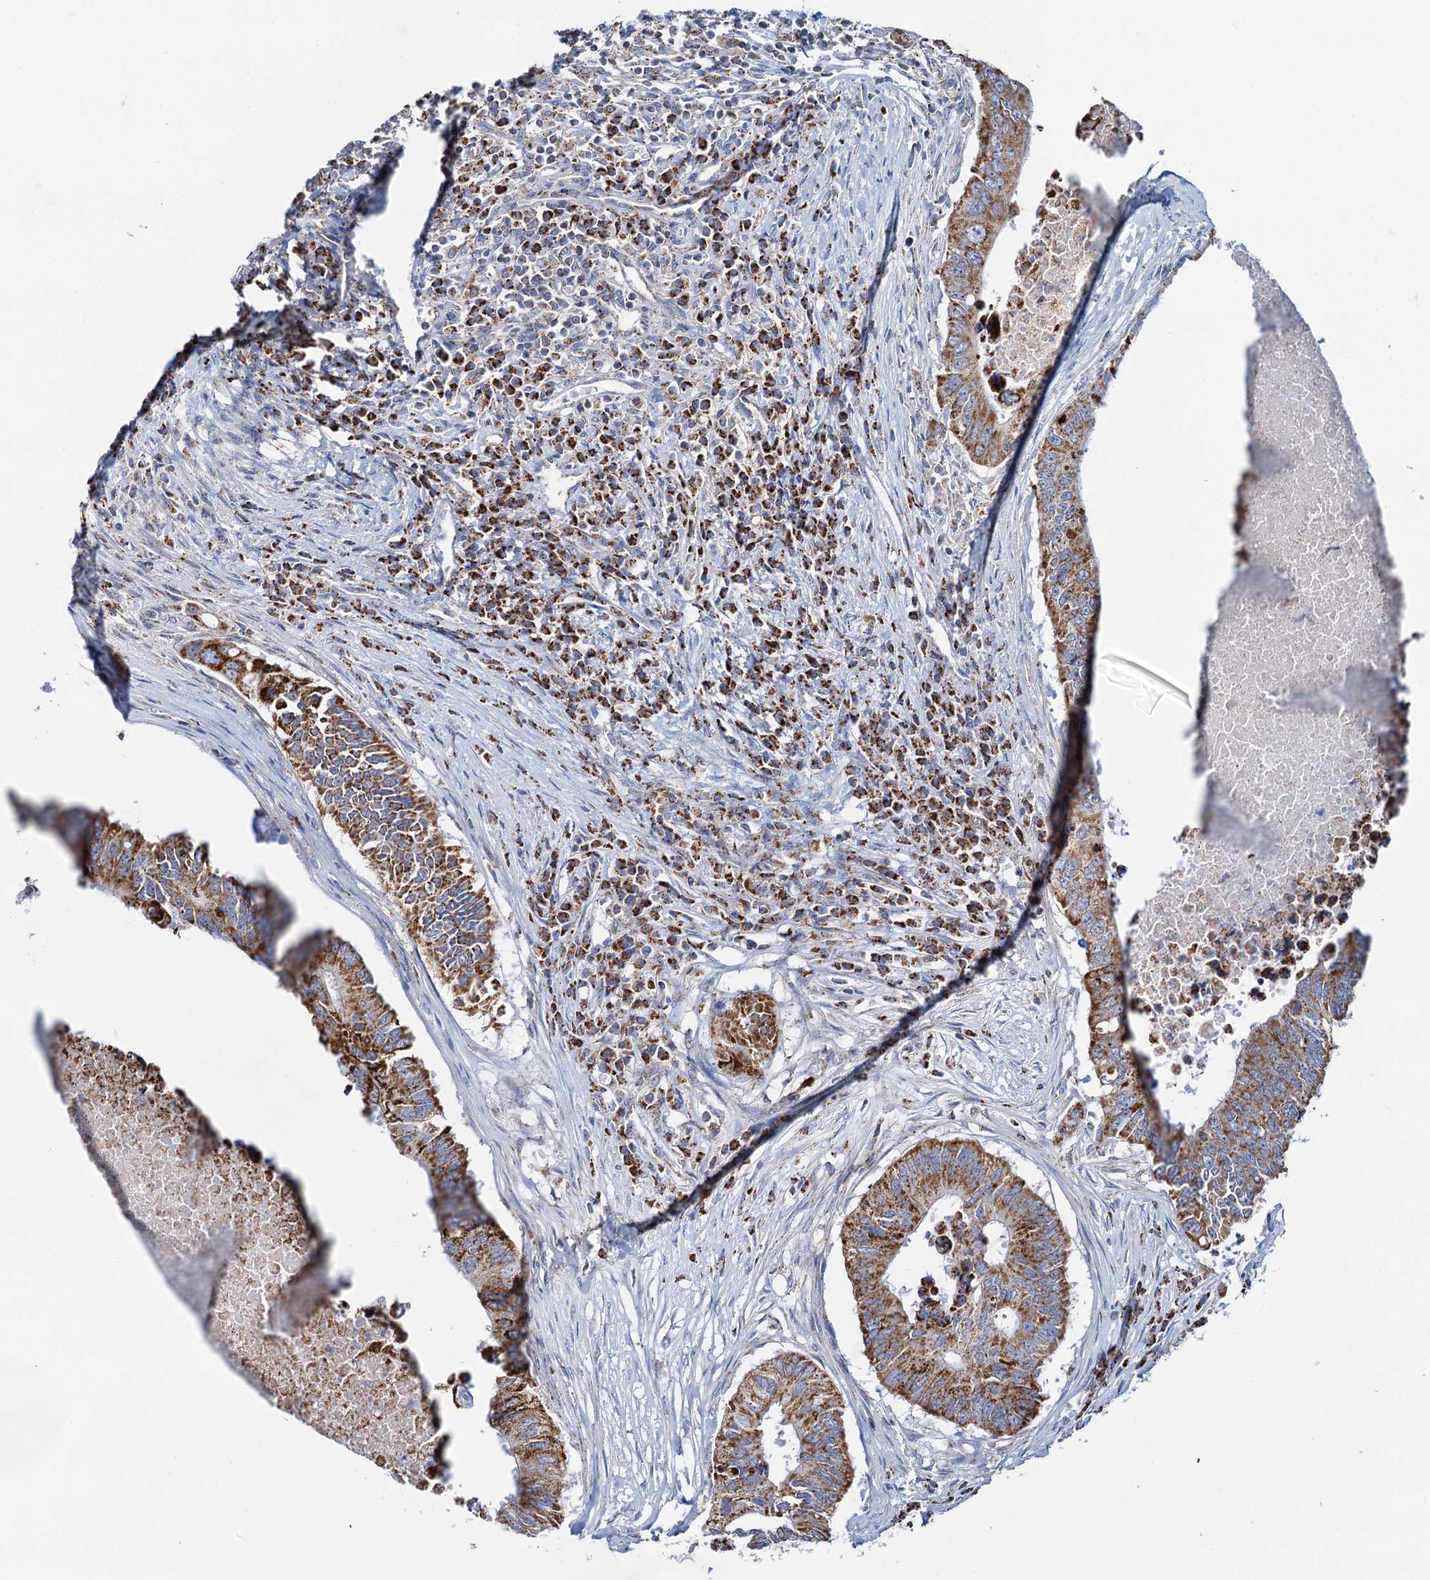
{"staining": {"intensity": "strong", "quantity": ">75%", "location": "cytoplasmic/membranous"}, "tissue": "colorectal cancer", "cell_type": "Tumor cells", "image_type": "cancer", "snomed": [{"axis": "morphology", "description": "Adenocarcinoma, NOS"}, {"axis": "topography", "description": "Colon"}], "caption": "Approximately >75% of tumor cells in colorectal cancer demonstrate strong cytoplasmic/membranous protein staining as visualized by brown immunohistochemical staining.", "gene": "C2CD3", "patient": {"sex": "male", "age": 71}}